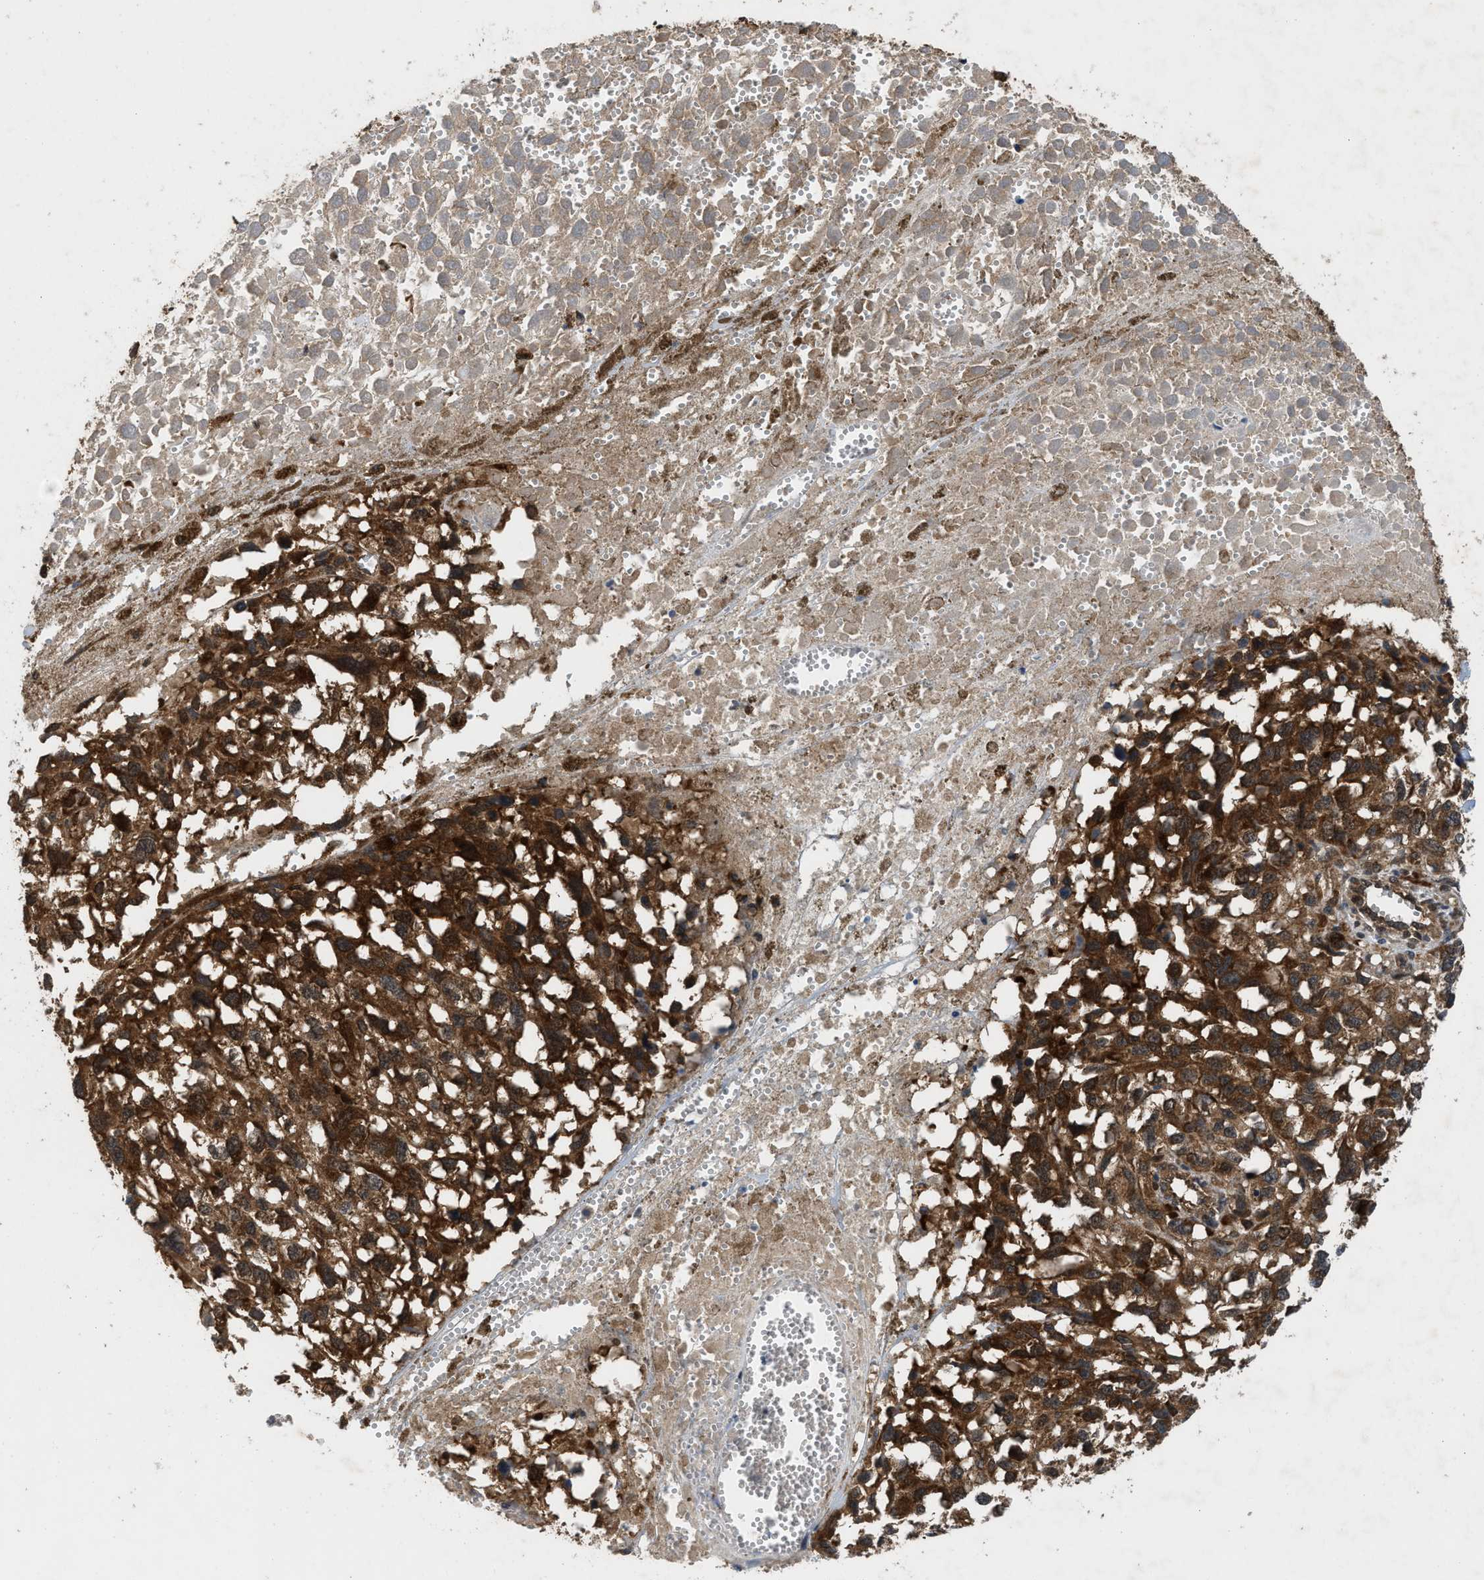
{"staining": {"intensity": "strong", "quantity": ">75%", "location": "cytoplasmic/membranous,nuclear"}, "tissue": "melanoma", "cell_type": "Tumor cells", "image_type": "cancer", "snomed": [{"axis": "morphology", "description": "Malignant melanoma, Metastatic site"}, {"axis": "topography", "description": "Lymph node"}], "caption": "Melanoma tissue exhibits strong cytoplasmic/membranous and nuclear expression in about >75% of tumor cells, visualized by immunohistochemistry.", "gene": "OXSR1", "patient": {"sex": "male", "age": 59}}